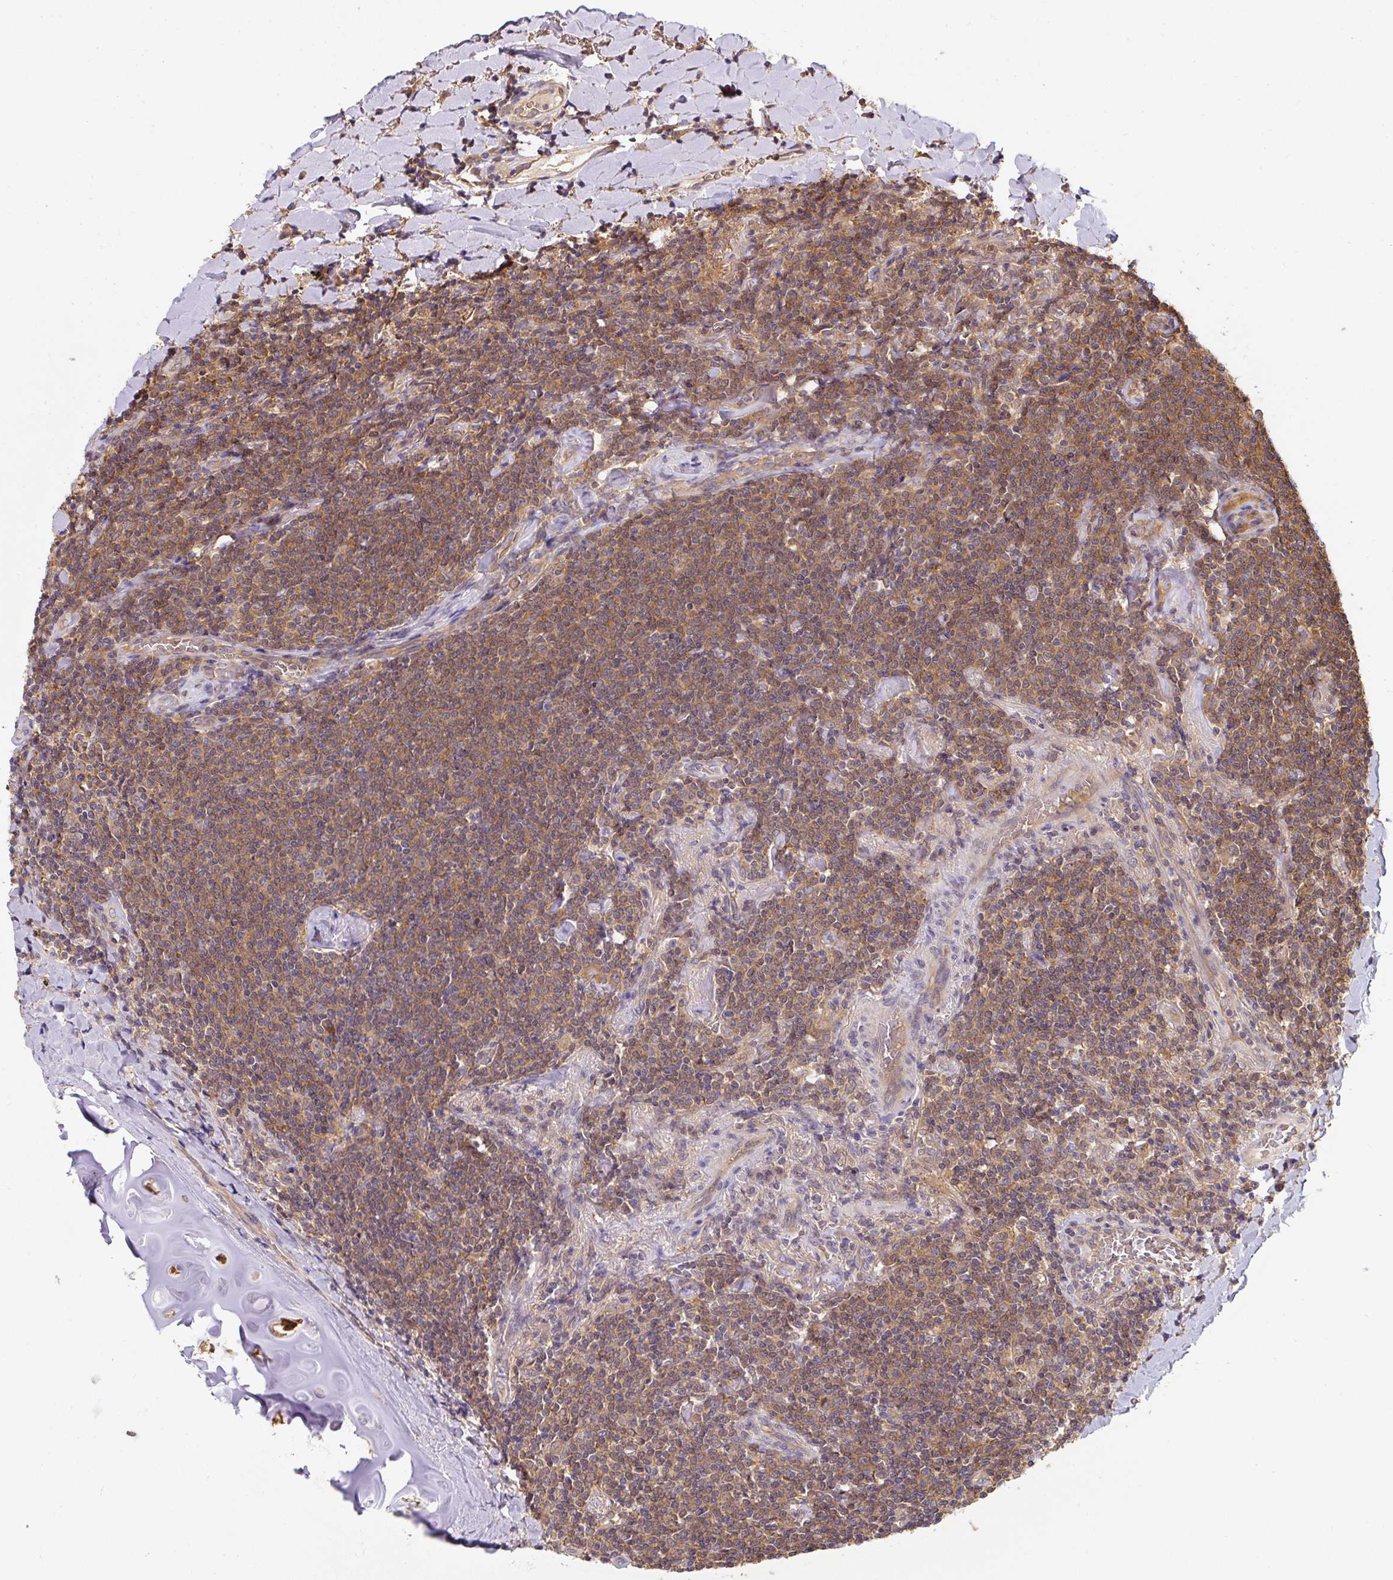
{"staining": {"intensity": "moderate", "quantity": ">75%", "location": "cytoplasmic/membranous"}, "tissue": "lymphoma", "cell_type": "Tumor cells", "image_type": "cancer", "snomed": [{"axis": "morphology", "description": "Malignant lymphoma, non-Hodgkin's type, Low grade"}, {"axis": "topography", "description": "Lung"}], "caption": "Approximately >75% of tumor cells in malignant lymphoma, non-Hodgkin's type (low-grade) reveal moderate cytoplasmic/membranous protein staining as visualized by brown immunohistochemical staining.", "gene": "ST13", "patient": {"sex": "female", "age": 71}}